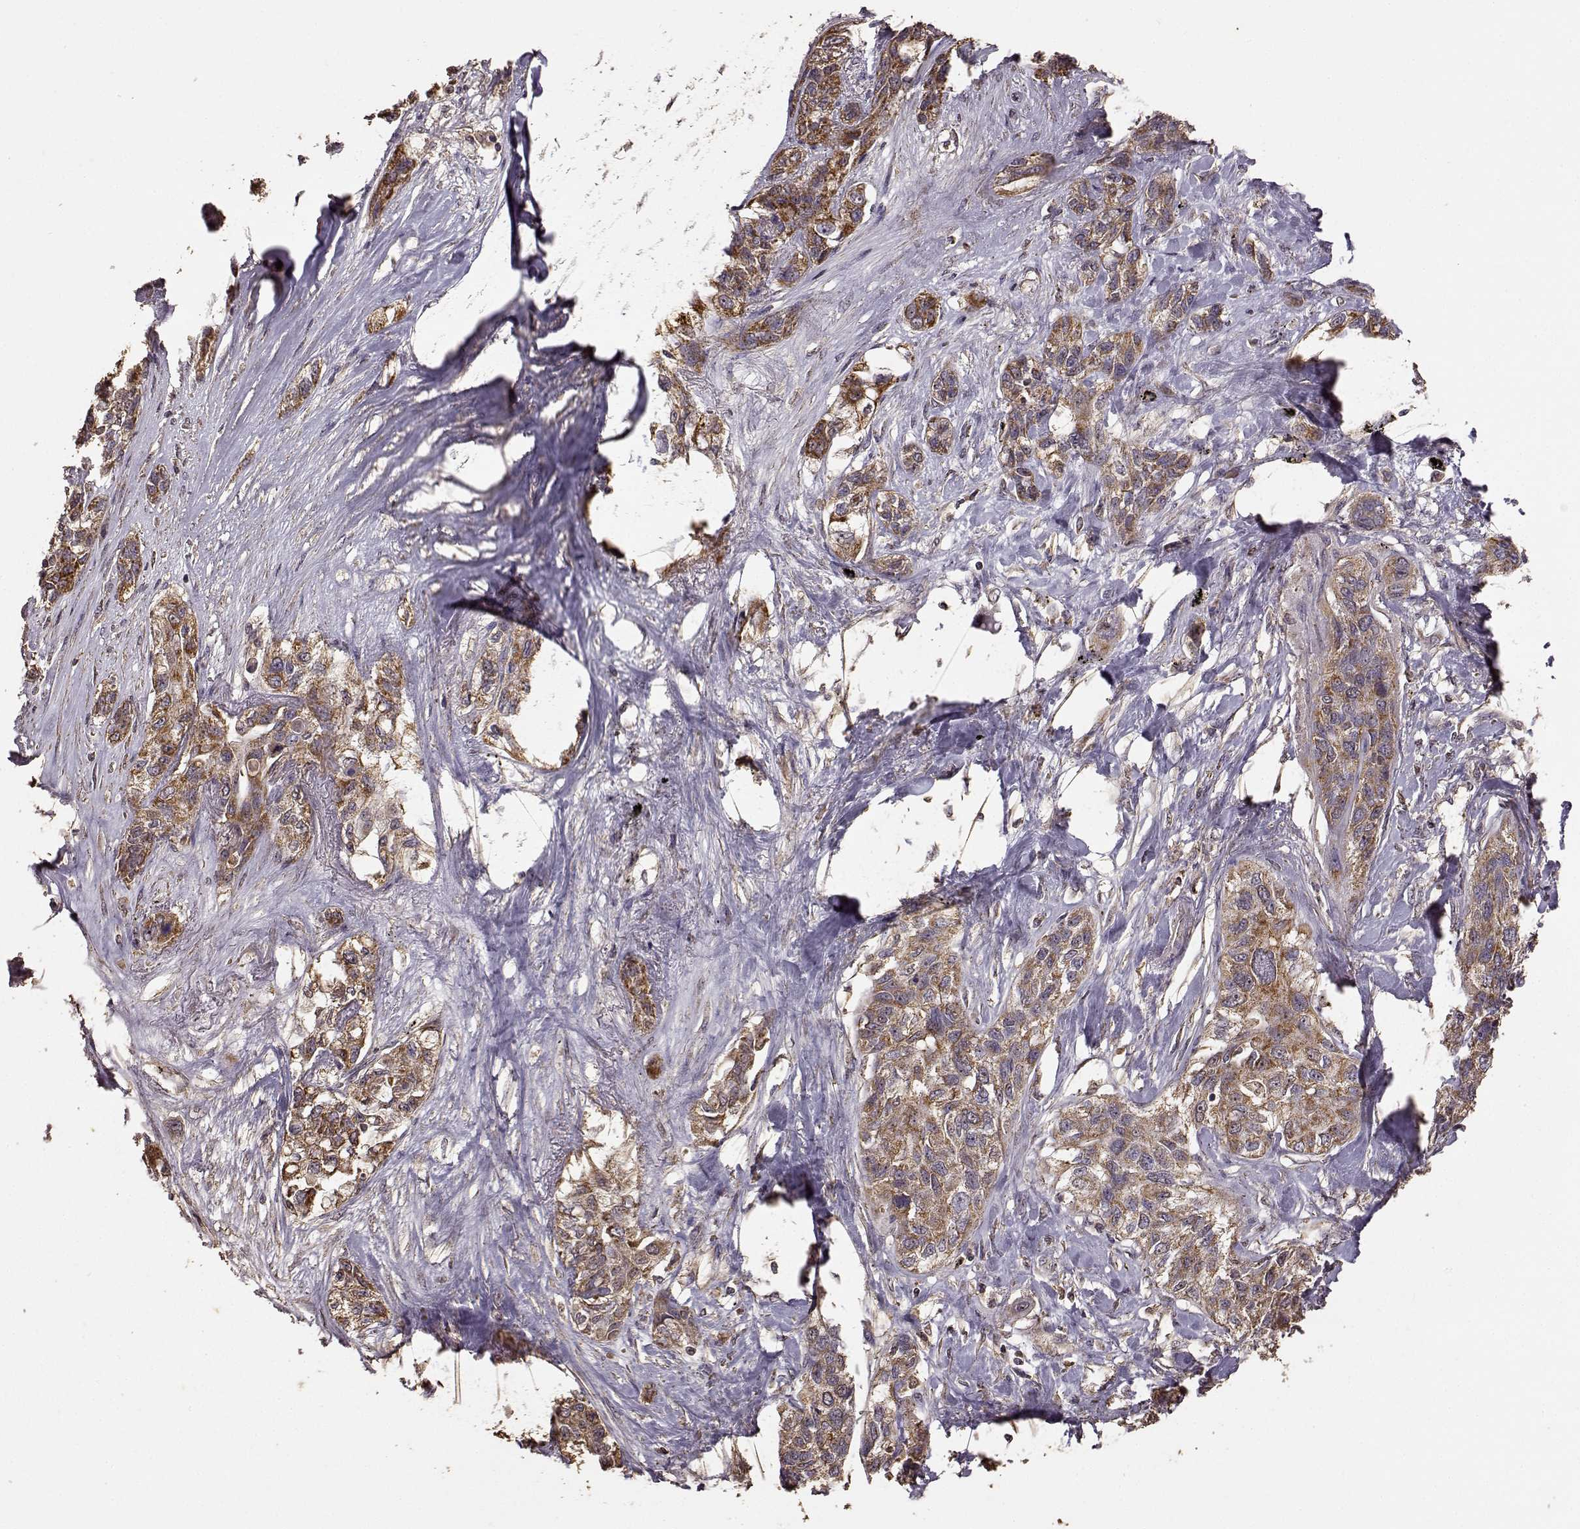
{"staining": {"intensity": "strong", "quantity": ">75%", "location": "cytoplasmic/membranous"}, "tissue": "lung cancer", "cell_type": "Tumor cells", "image_type": "cancer", "snomed": [{"axis": "morphology", "description": "Squamous cell carcinoma, NOS"}, {"axis": "topography", "description": "Lung"}], "caption": "High-magnification brightfield microscopy of squamous cell carcinoma (lung) stained with DAB (brown) and counterstained with hematoxylin (blue). tumor cells exhibit strong cytoplasmic/membranous expression is seen in approximately>75% of cells.", "gene": "PTGES2", "patient": {"sex": "female", "age": 70}}